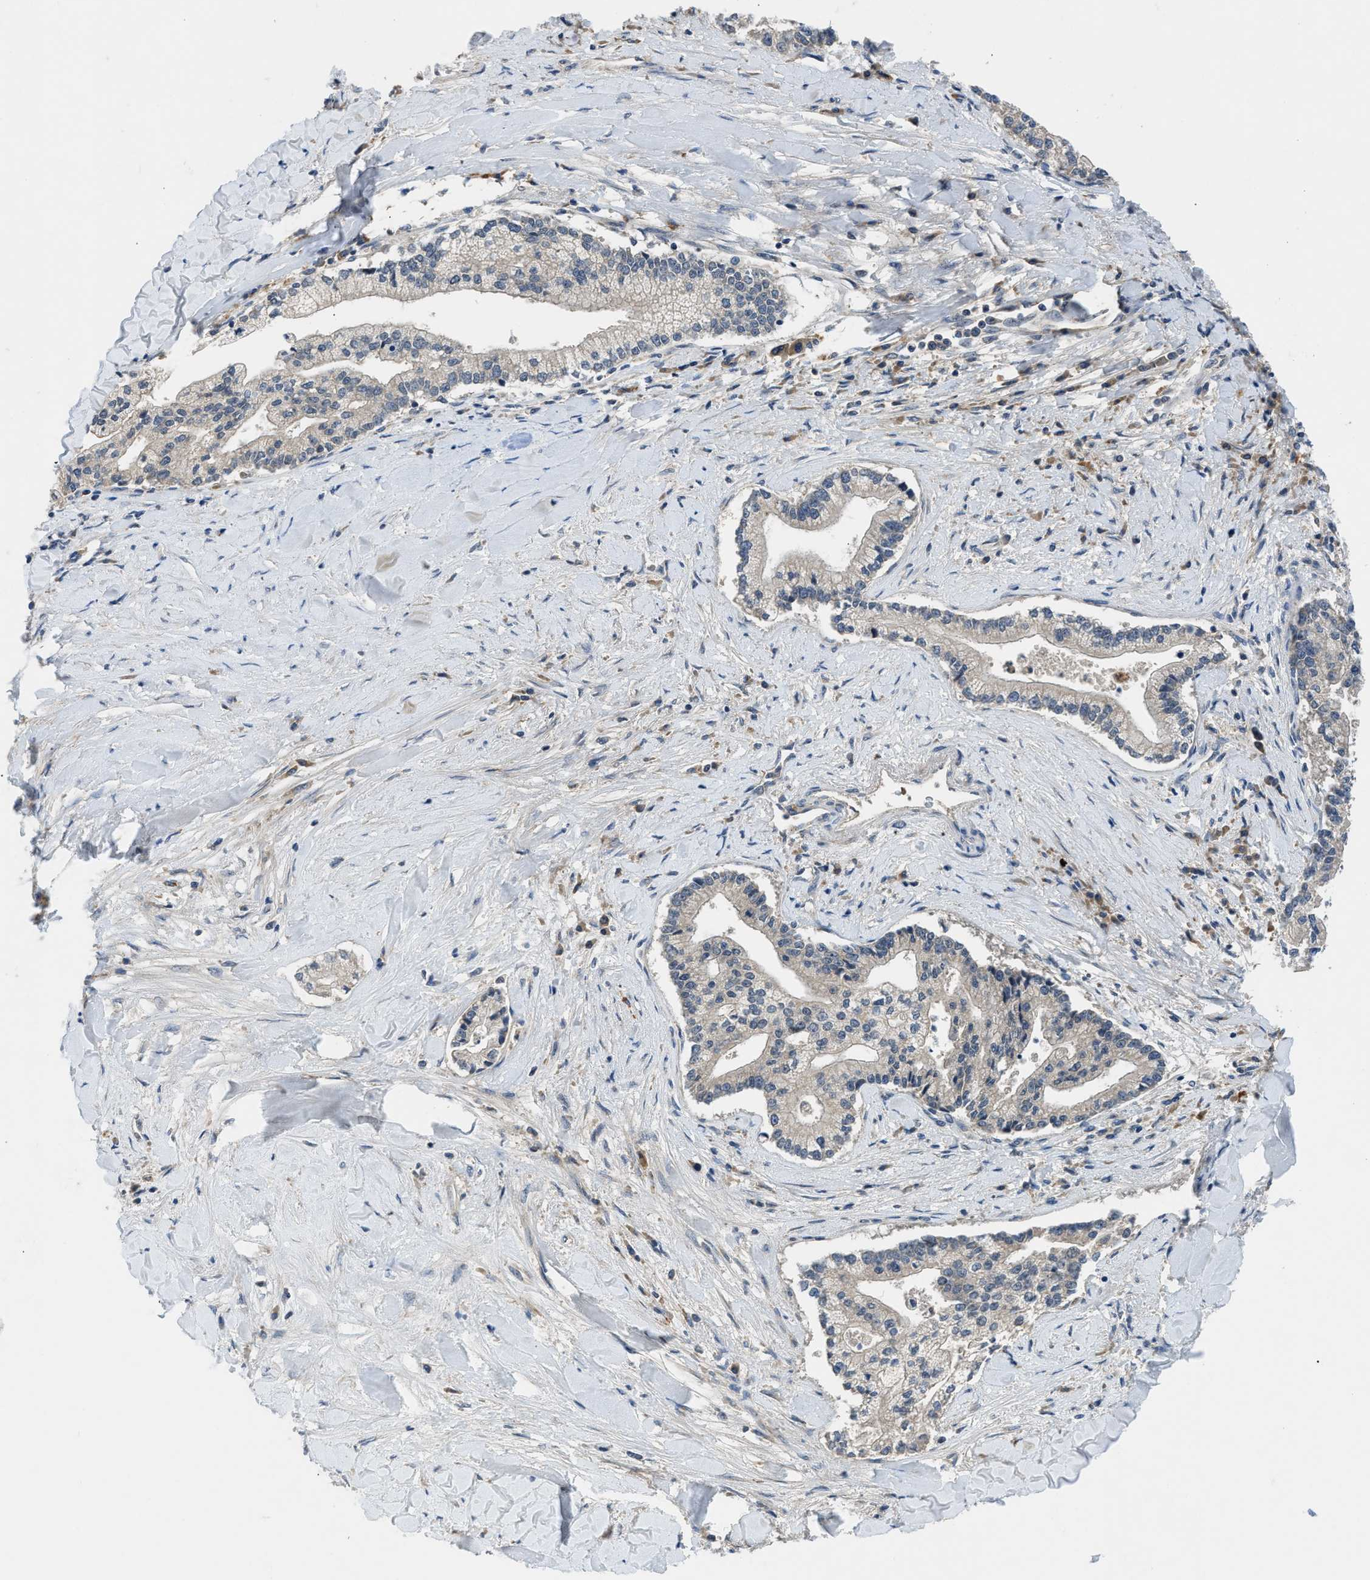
{"staining": {"intensity": "weak", "quantity": "<25%", "location": "cytoplasmic/membranous"}, "tissue": "liver cancer", "cell_type": "Tumor cells", "image_type": "cancer", "snomed": [{"axis": "morphology", "description": "Cholangiocarcinoma"}, {"axis": "topography", "description": "Liver"}], "caption": "Immunohistochemical staining of cholangiocarcinoma (liver) exhibits no significant expression in tumor cells.", "gene": "PDE7A", "patient": {"sex": "male", "age": 50}}